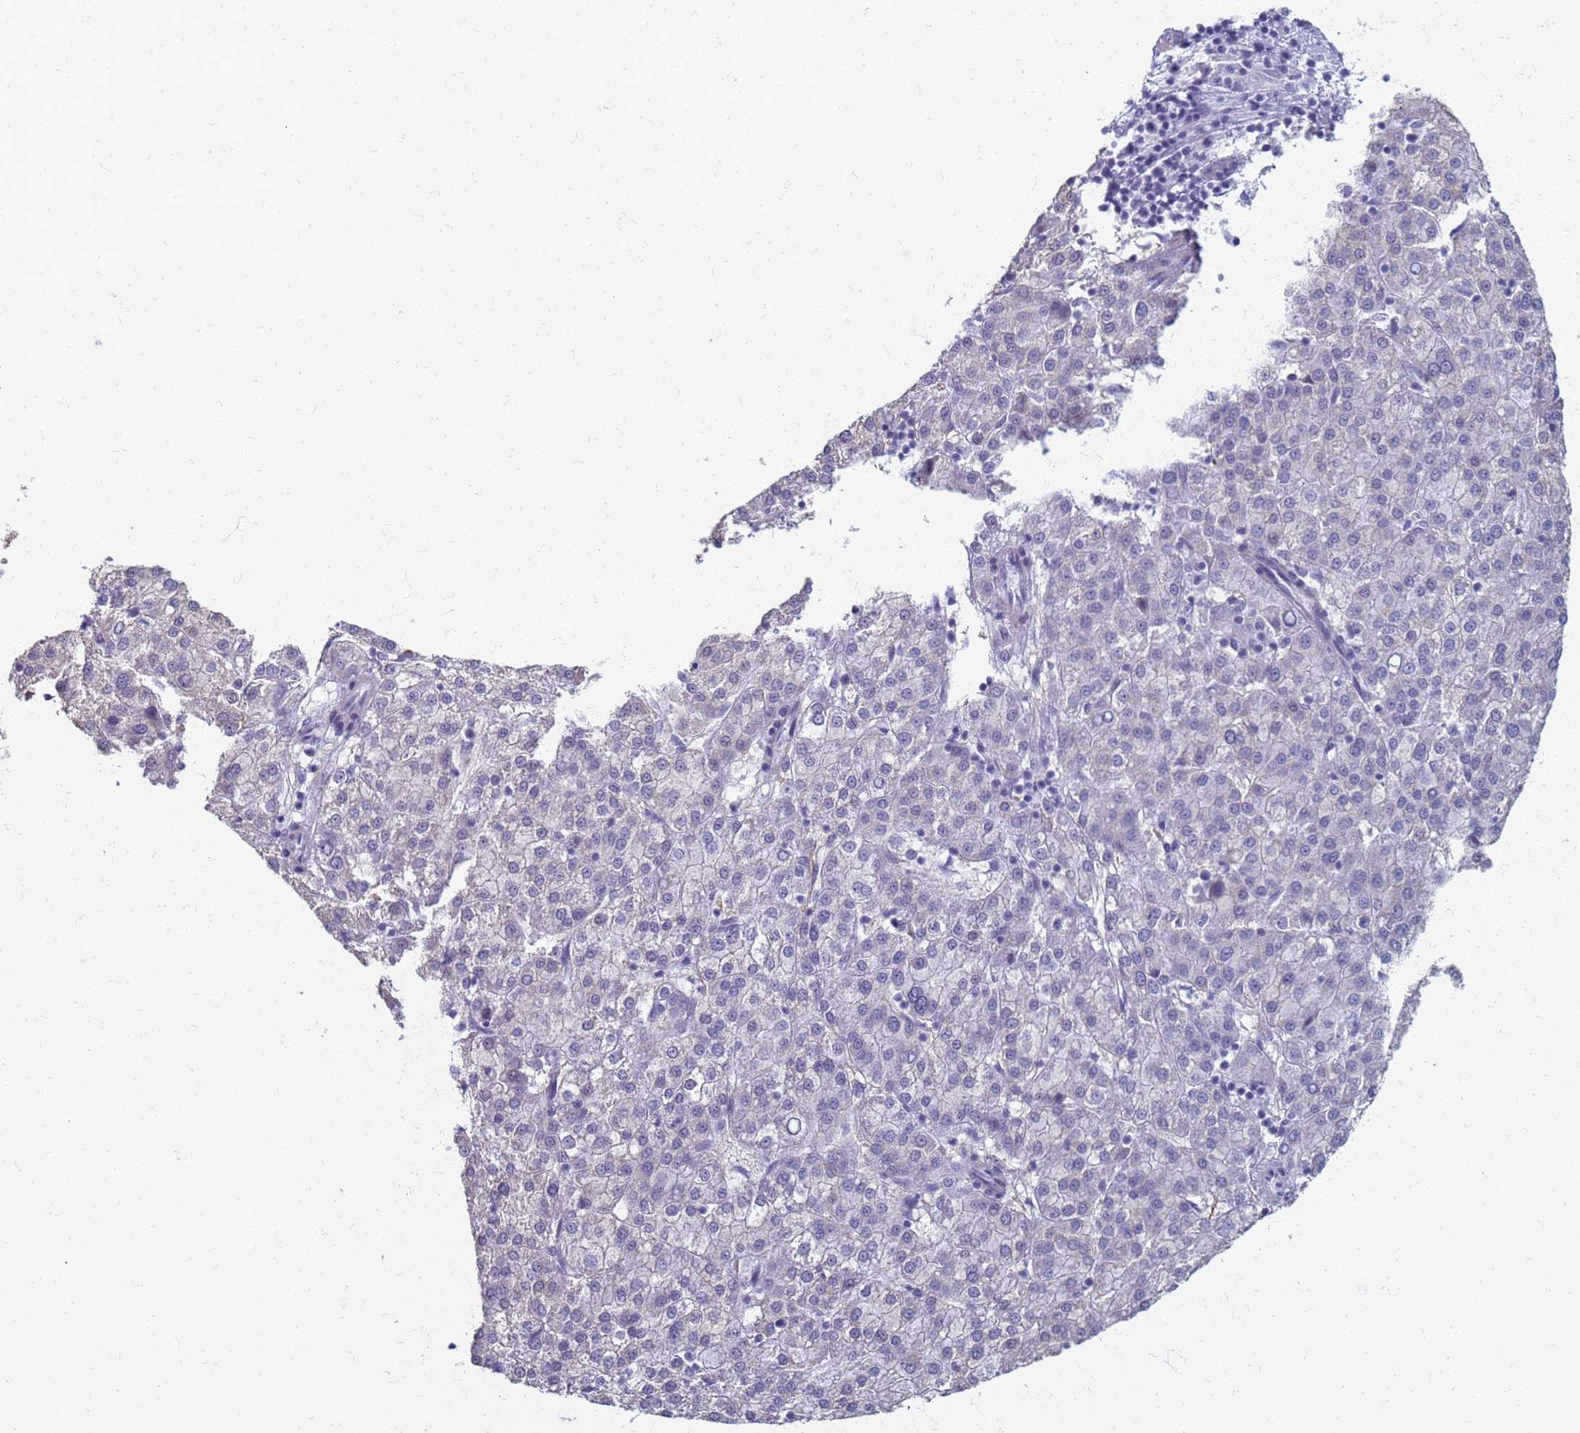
{"staining": {"intensity": "negative", "quantity": "none", "location": "none"}, "tissue": "liver cancer", "cell_type": "Tumor cells", "image_type": "cancer", "snomed": [{"axis": "morphology", "description": "Carcinoma, Hepatocellular, NOS"}, {"axis": "topography", "description": "Liver"}], "caption": "Immunohistochemical staining of liver hepatocellular carcinoma exhibits no significant positivity in tumor cells.", "gene": "CLCA2", "patient": {"sex": "female", "age": 58}}